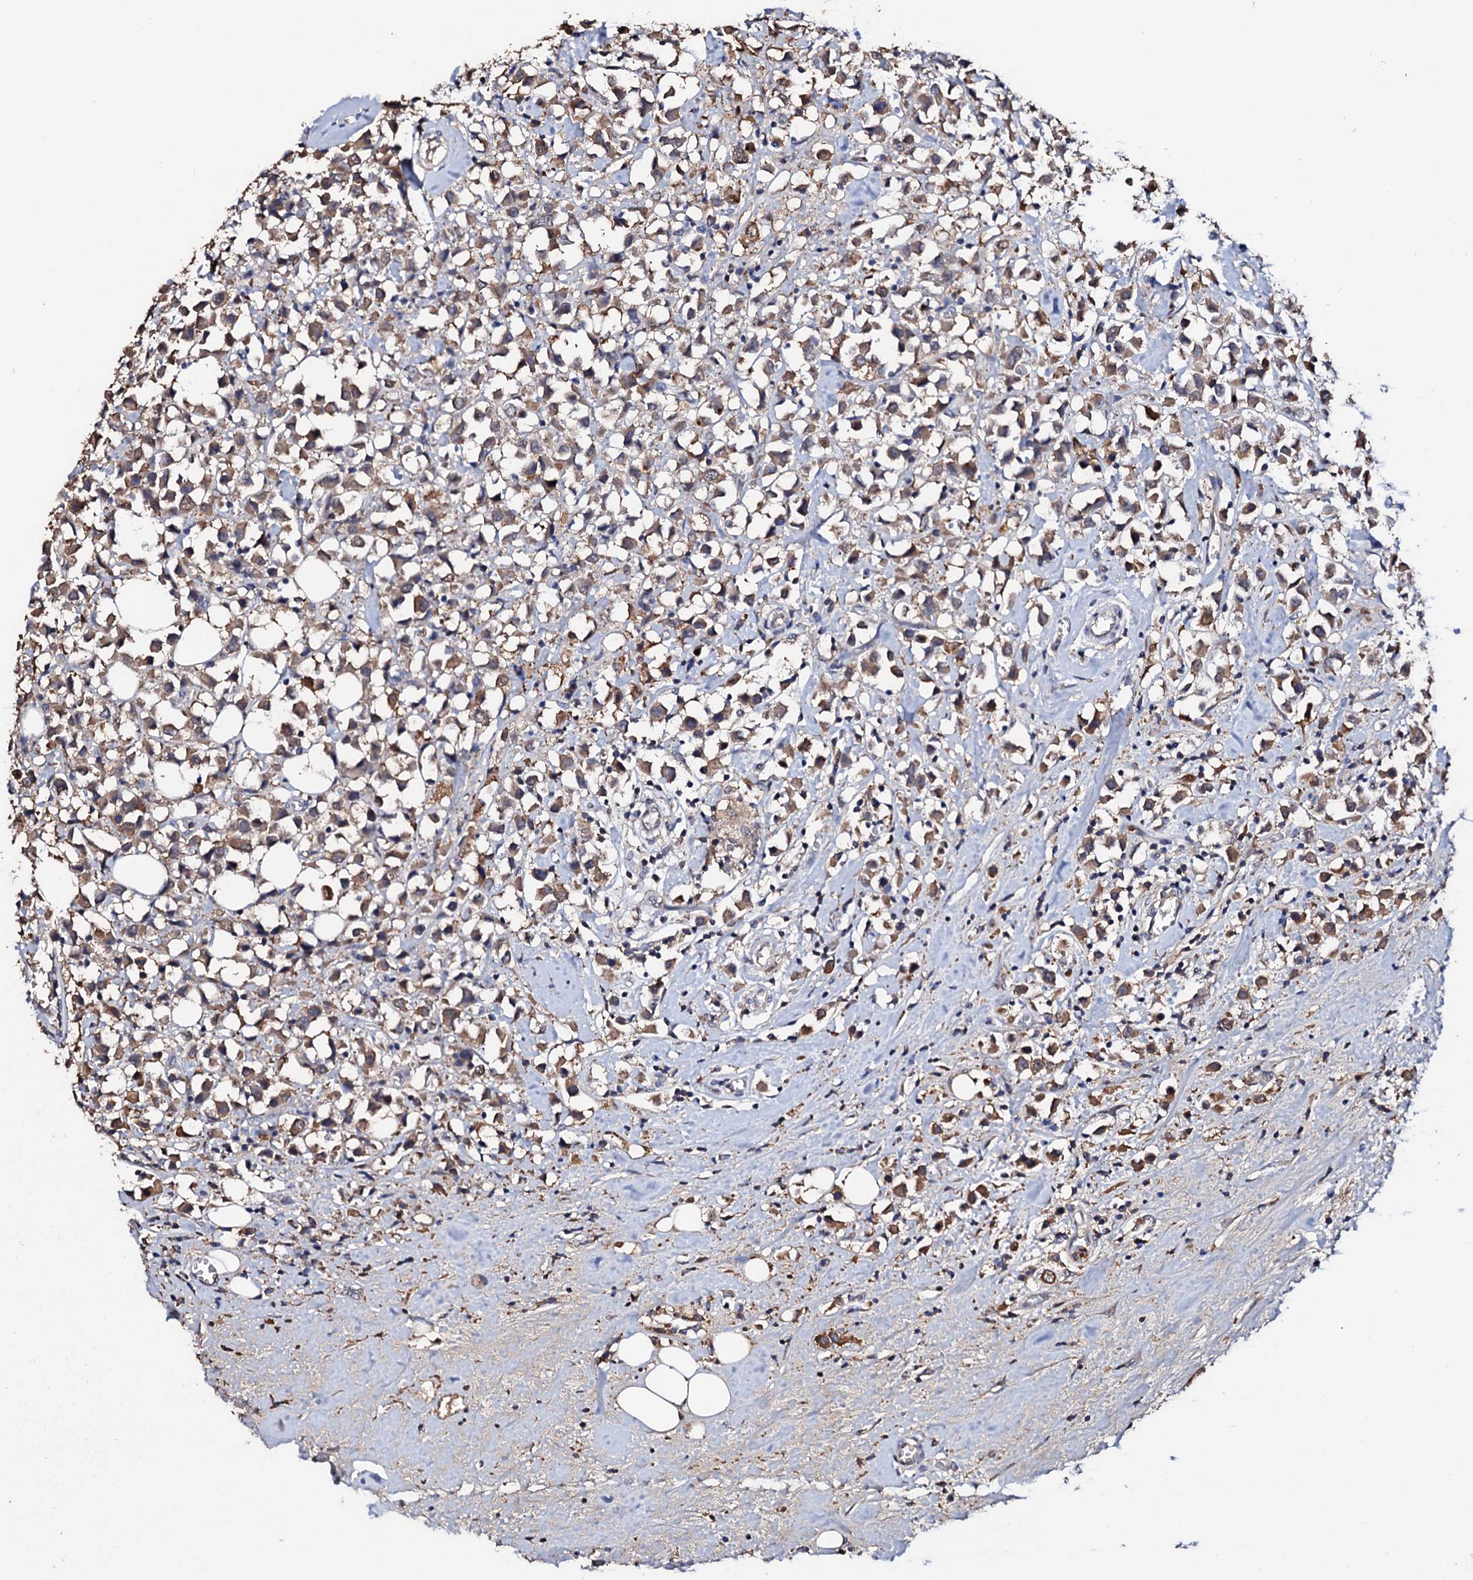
{"staining": {"intensity": "moderate", "quantity": ">75%", "location": "cytoplasmic/membranous"}, "tissue": "breast cancer", "cell_type": "Tumor cells", "image_type": "cancer", "snomed": [{"axis": "morphology", "description": "Duct carcinoma"}, {"axis": "topography", "description": "Breast"}], "caption": "Immunohistochemical staining of breast intraductal carcinoma displays medium levels of moderate cytoplasmic/membranous protein staining in approximately >75% of tumor cells. The protein is shown in brown color, while the nuclei are stained blue.", "gene": "TCAF2", "patient": {"sex": "female", "age": 61}}